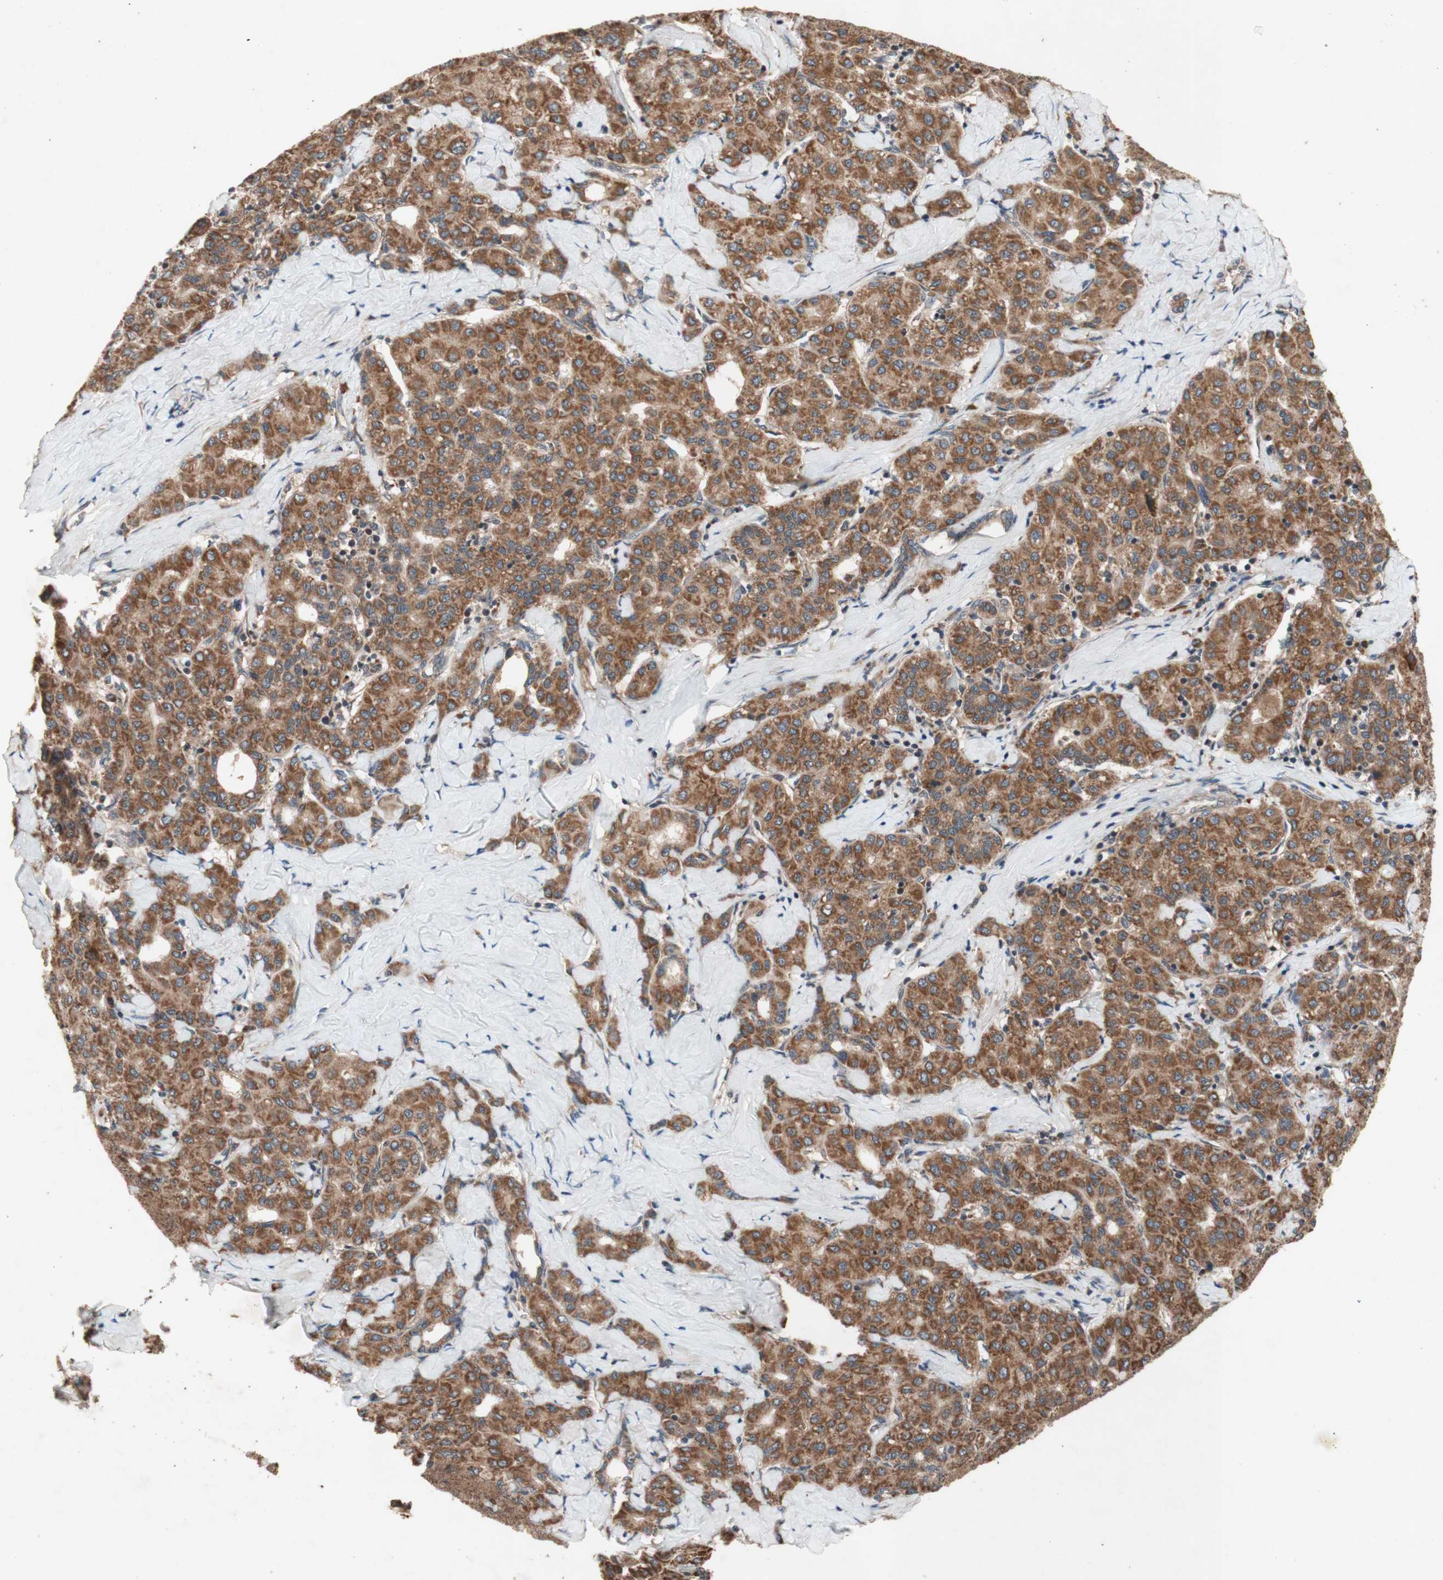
{"staining": {"intensity": "strong", "quantity": ">75%", "location": "cytoplasmic/membranous"}, "tissue": "liver cancer", "cell_type": "Tumor cells", "image_type": "cancer", "snomed": [{"axis": "morphology", "description": "Carcinoma, Hepatocellular, NOS"}, {"axis": "topography", "description": "Liver"}], "caption": "Approximately >75% of tumor cells in human liver hepatocellular carcinoma display strong cytoplasmic/membranous protein expression as visualized by brown immunohistochemical staining.", "gene": "DDOST", "patient": {"sex": "male", "age": 65}}